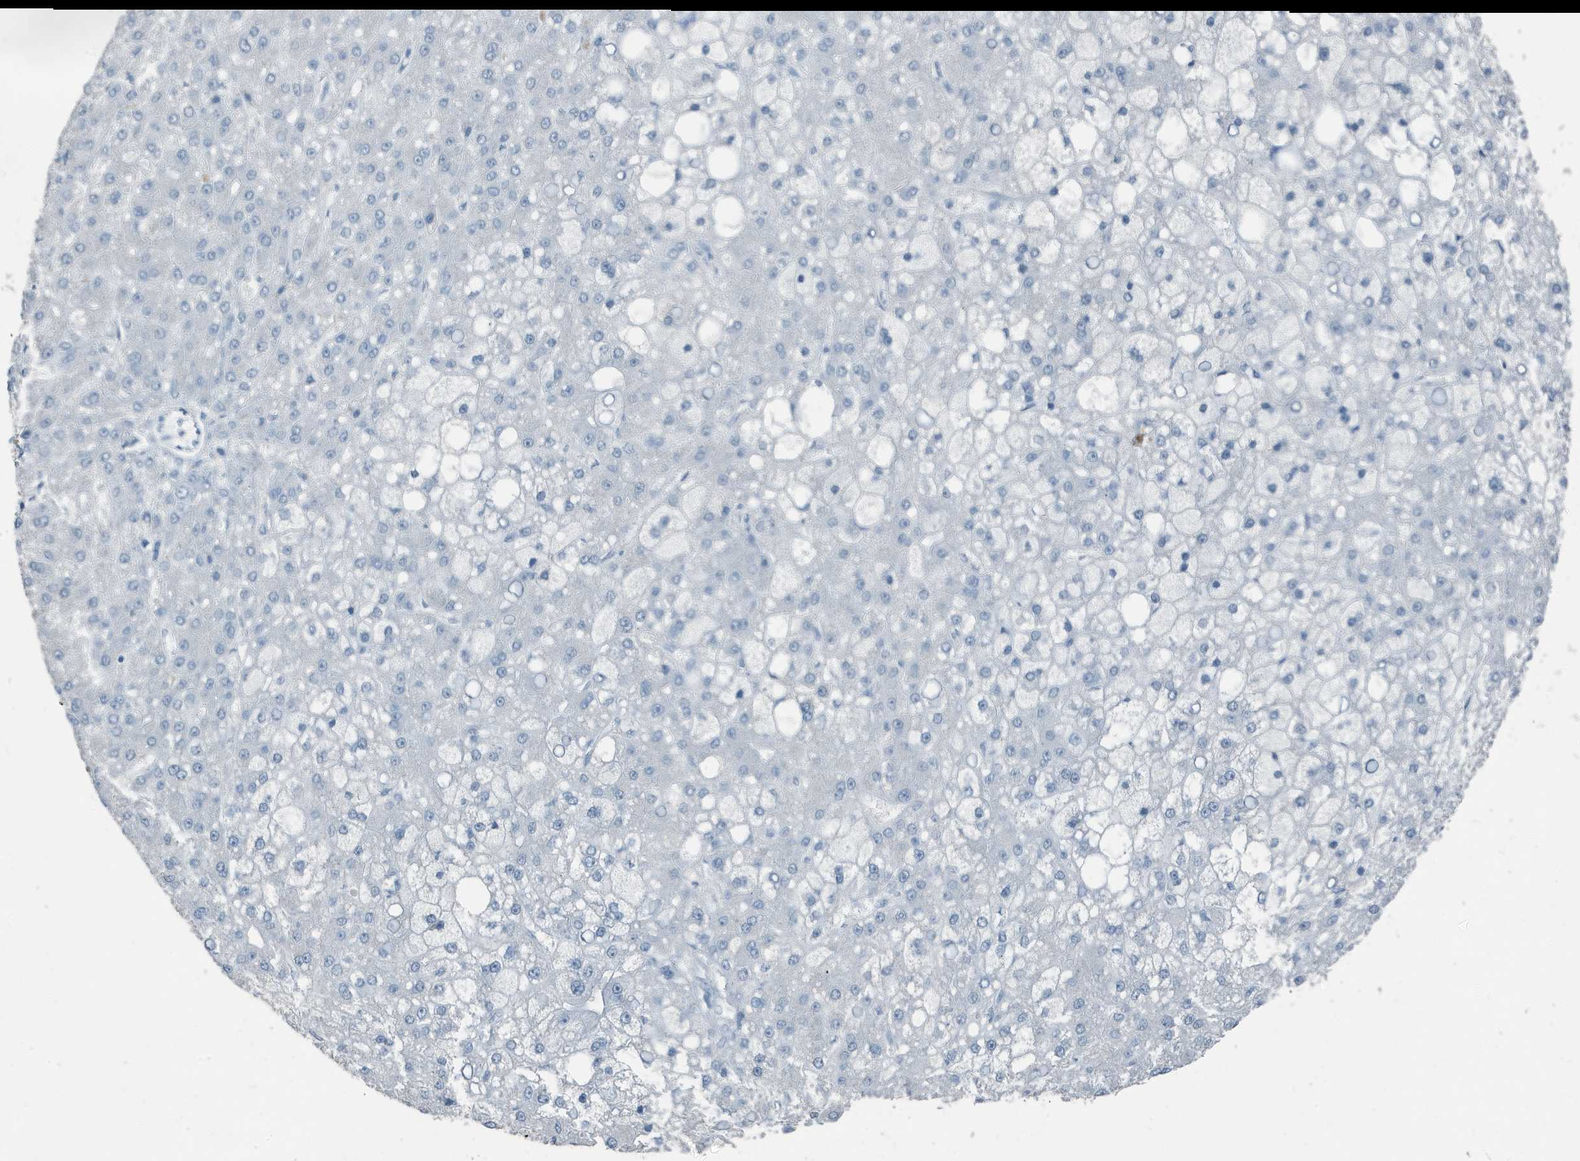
{"staining": {"intensity": "negative", "quantity": "none", "location": "none"}, "tissue": "liver cancer", "cell_type": "Tumor cells", "image_type": "cancer", "snomed": [{"axis": "morphology", "description": "Carcinoma, Hepatocellular, NOS"}, {"axis": "topography", "description": "Liver"}], "caption": "Protein analysis of liver cancer (hepatocellular carcinoma) reveals no significant expression in tumor cells. (Brightfield microscopy of DAB immunohistochemistry (IHC) at high magnification).", "gene": "FAM162A", "patient": {"sex": "male", "age": 67}}